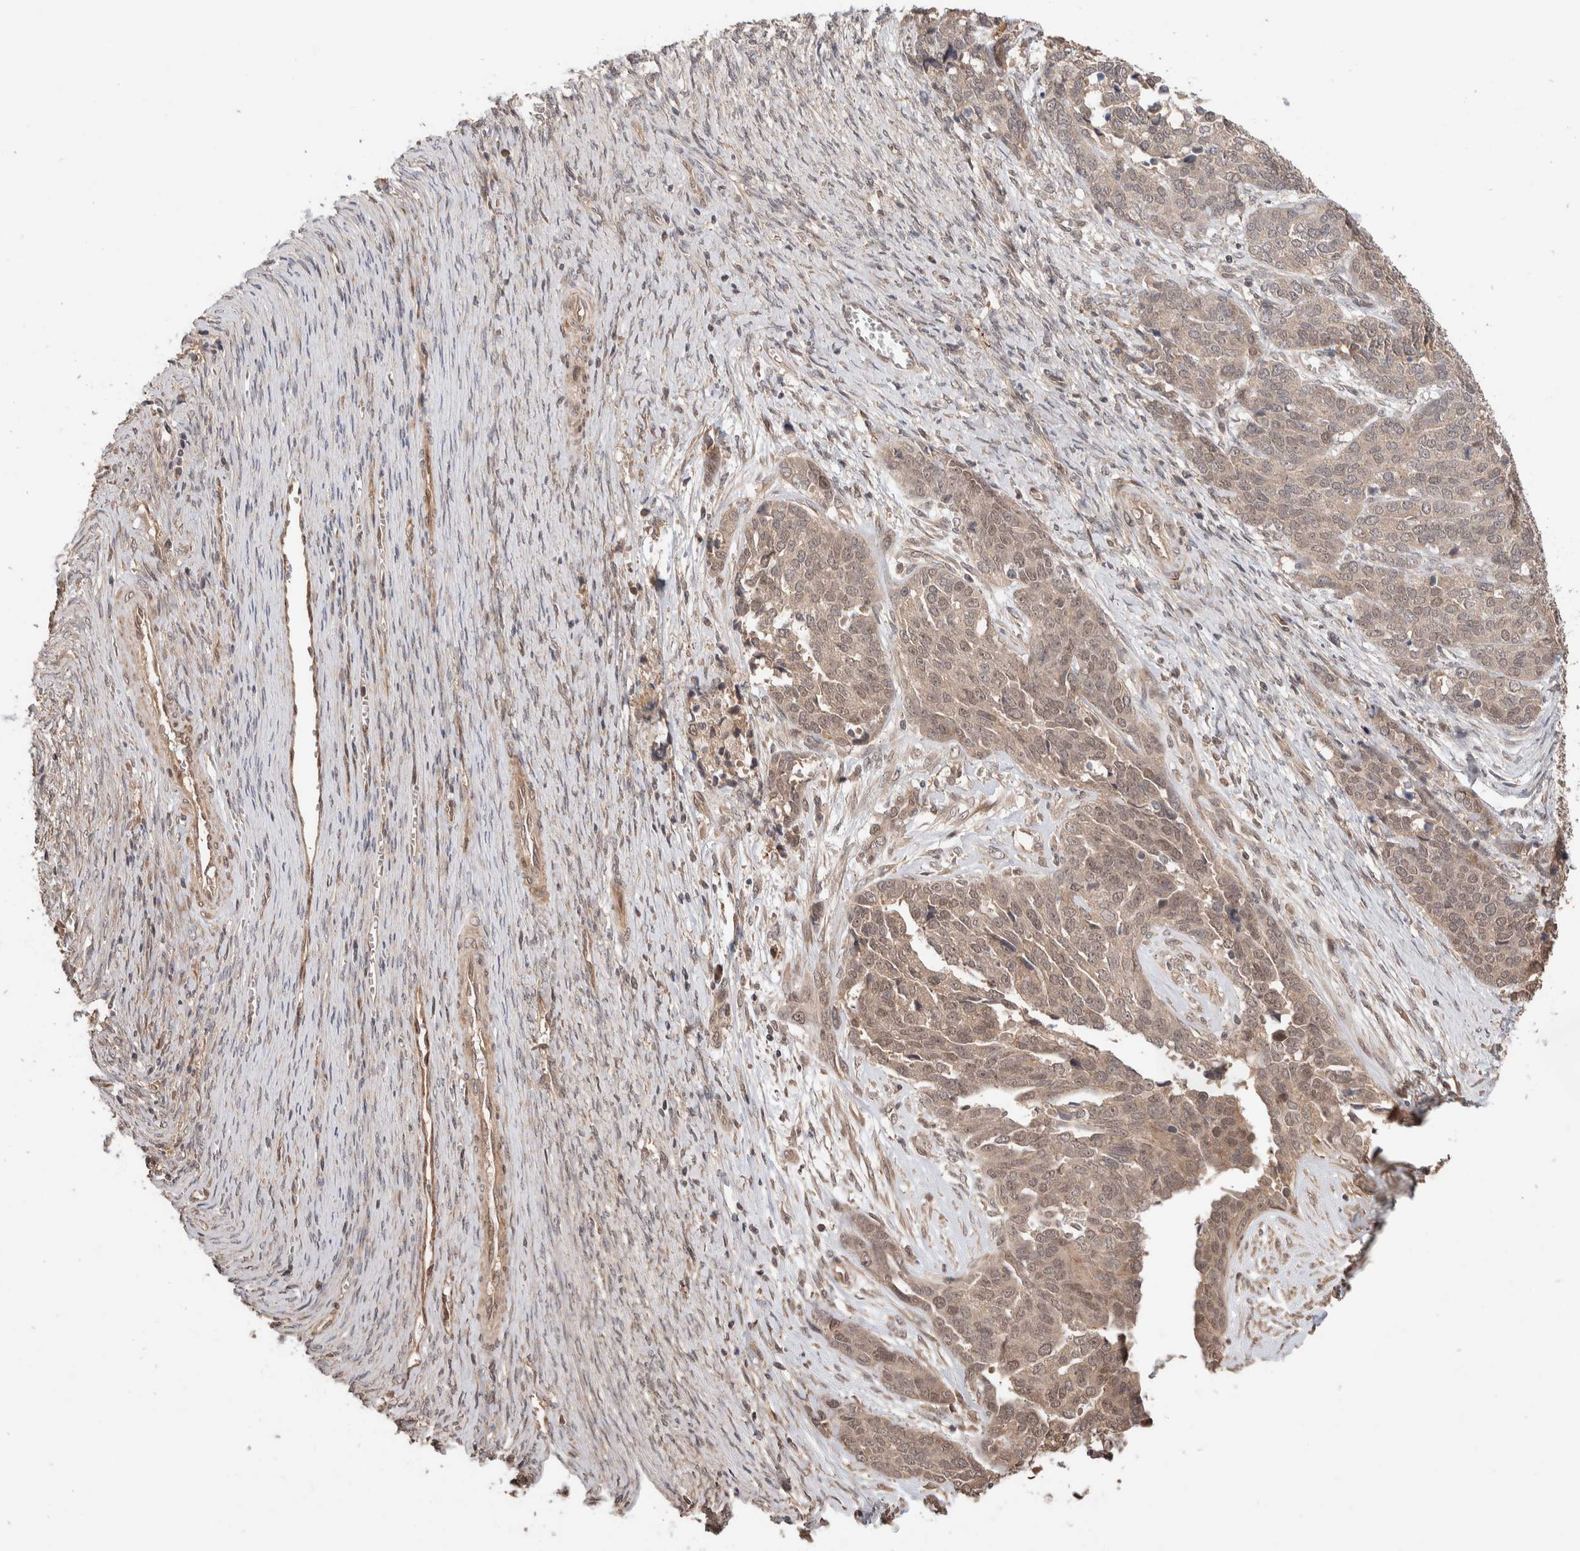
{"staining": {"intensity": "weak", "quantity": ">75%", "location": "cytoplasmic/membranous,nuclear"}, "tissue": "ovarian cancer", "cell_type": "Tumor cells", "image_type": "cancer", "snomed": [{"axis": "morphology", "description": "Cystadenocarcinoma, serous, NOS"}, {"axis": "topography", "description": "Ovary"}], "caption": "Ovarian cancer (serous cystadenocarcinoma) stained for a protein shows weak cytoplasmic/membranous and nuclear positivity in tumor cells.", "gene": "PRDM15", "patient": {"sex": "female", "age": 44}}